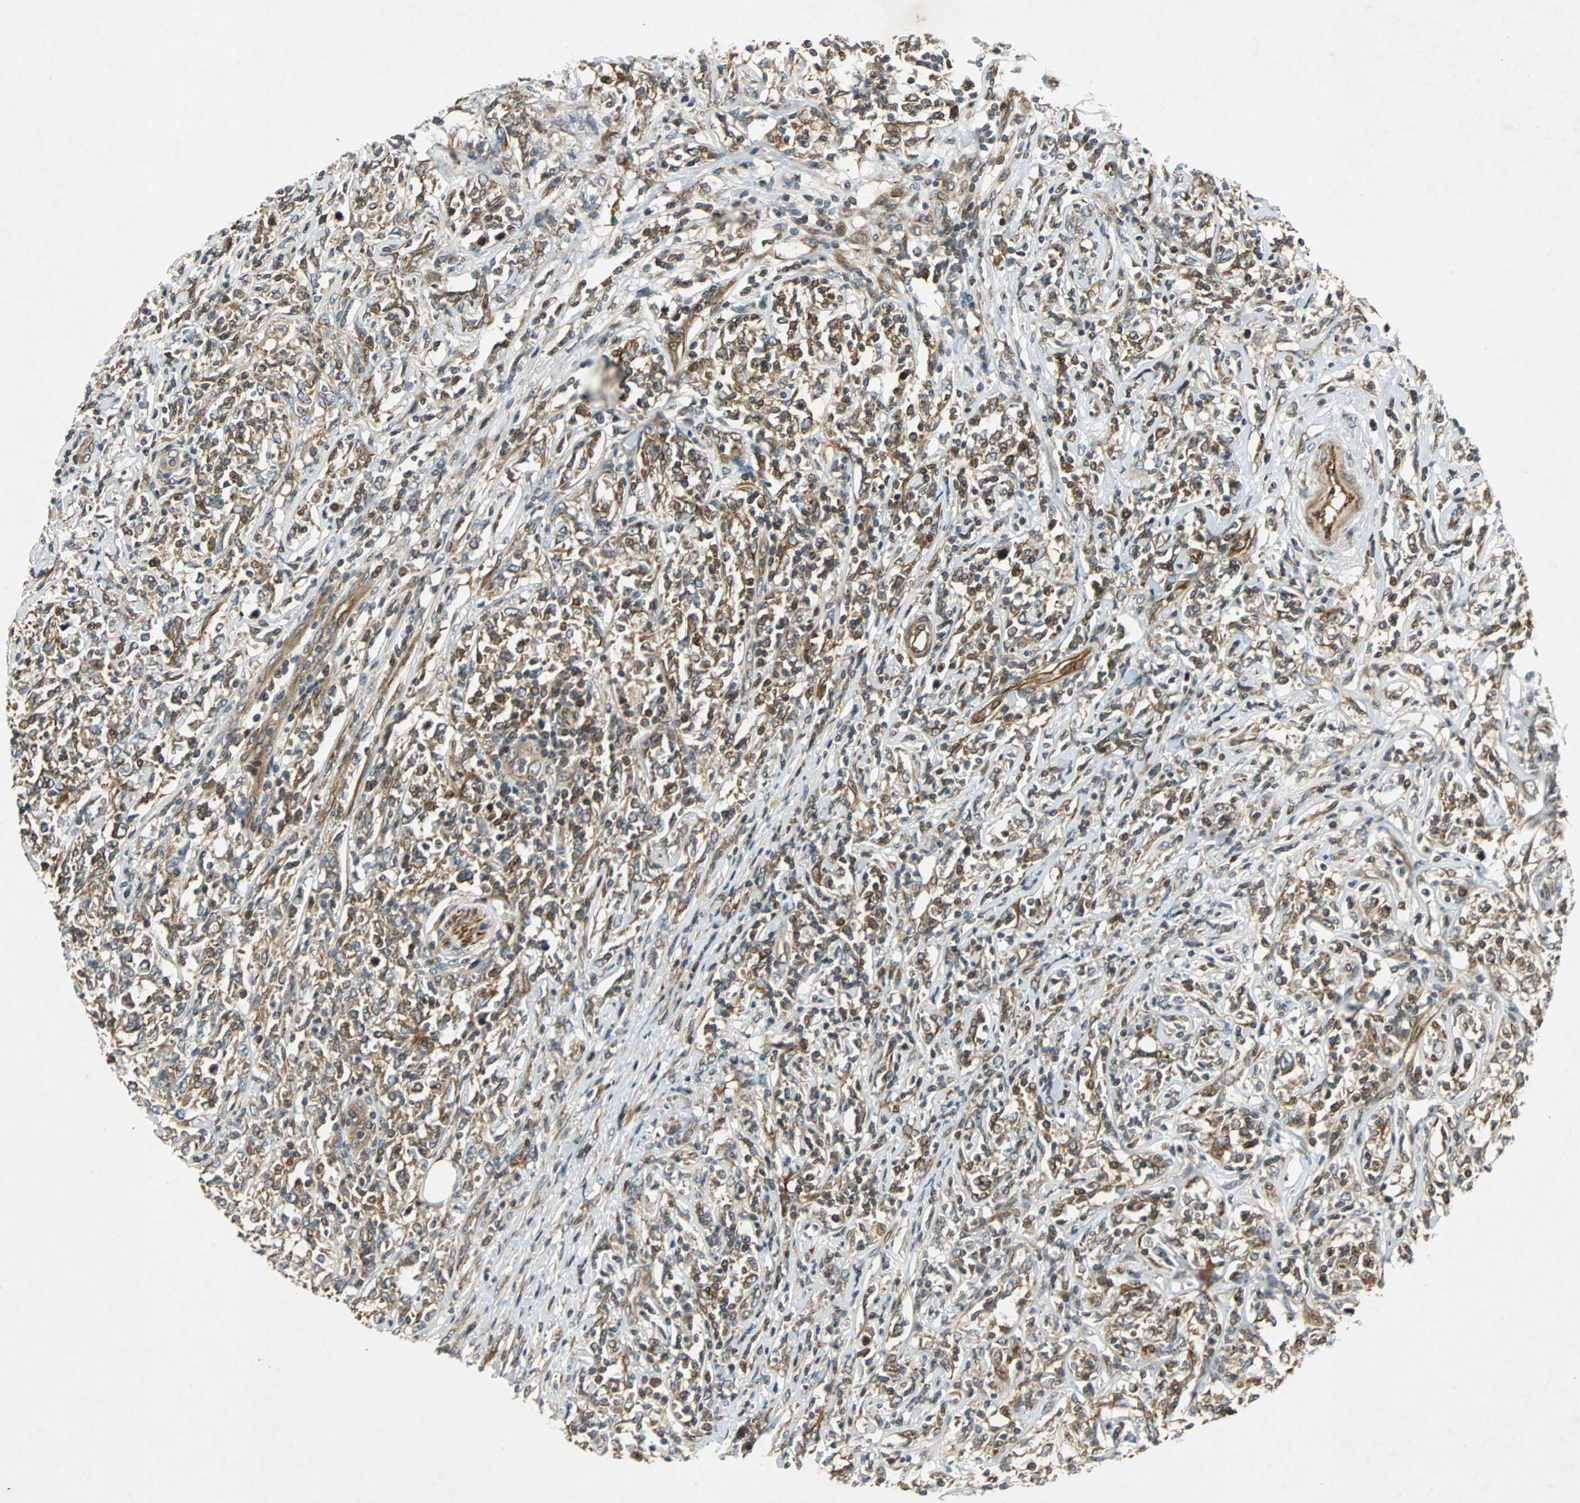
{"staining": {"intensity": "weak", "quantity": ">75%", "location": "cytoplasmic/membranous"}, "tissue": "lymphoma", "cell_type": "Tumor cells", "image_type": "cancer", "snomed": [{"axis": "morphology", "description": "Malignant lymphoma, non-Hodgkin's type, High grade"}, {"axis": "topography", "description": "Lymph node"}], "caption": "Immunohistochemical staining of high-grade malignant lymphoma, non-Hodgkin's type reveals low levels of weak cytoplasmic/membranous staining in about >75% of tumor cells.", "gene": "TUBA4A", "patient": {"sex": "female", "age": 84}}